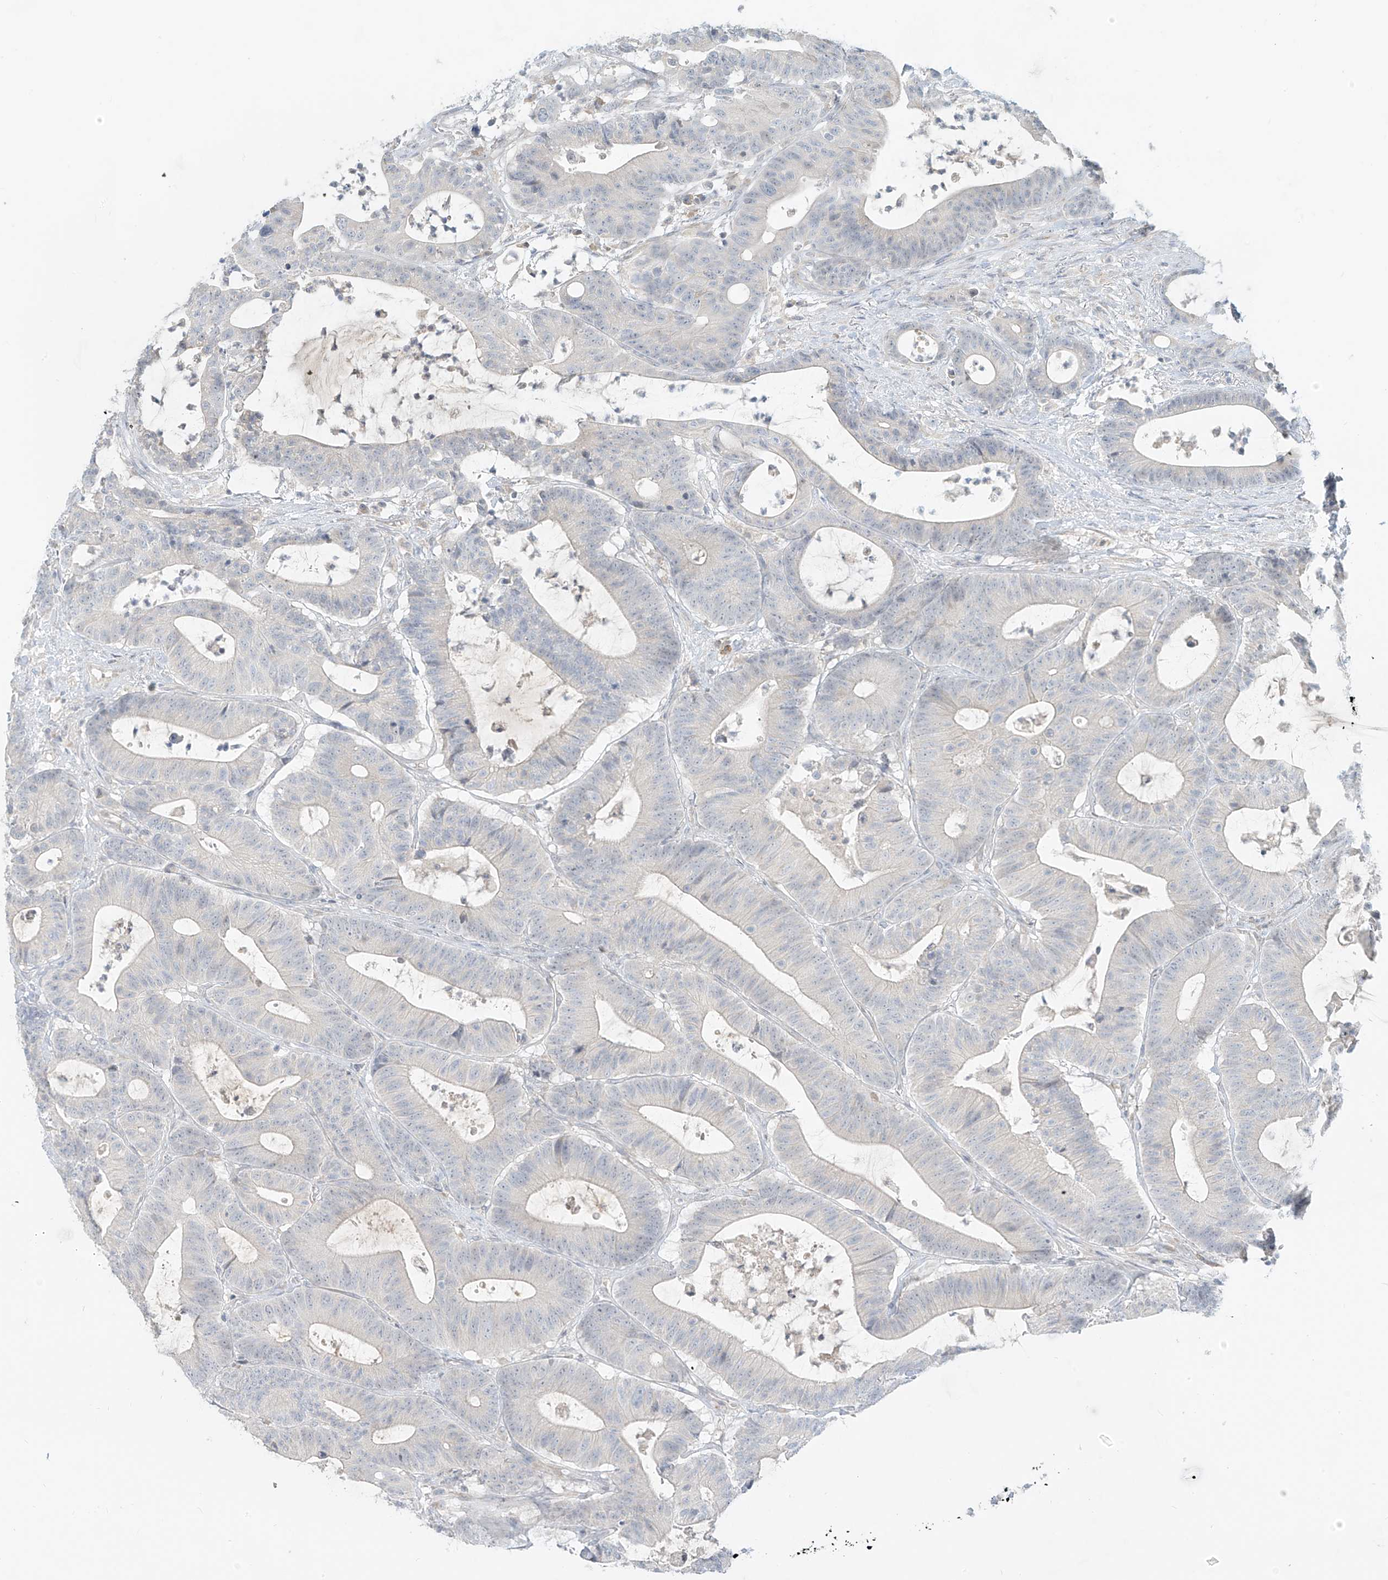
{"staining": {"intensity": "negative", "quantity": "none", "location": "none"}, "tissue": "colorectal cancer", "cell_type": "Tumor cells", "image_type": "cancer", "snomed": [{"axis": "morphology", "description": "Adenocarcinoma, NOS"}, {"axis": "topography", "description": "Colon"}], "caption": "Photomicrograph shows no significant protein staining in tumor cells of colorectal adenocarcinoma. (IHC, brightfield microscopy, high magnification).", "gene": "C2orf42", "patient": {"sex": "female", "age": 84}}